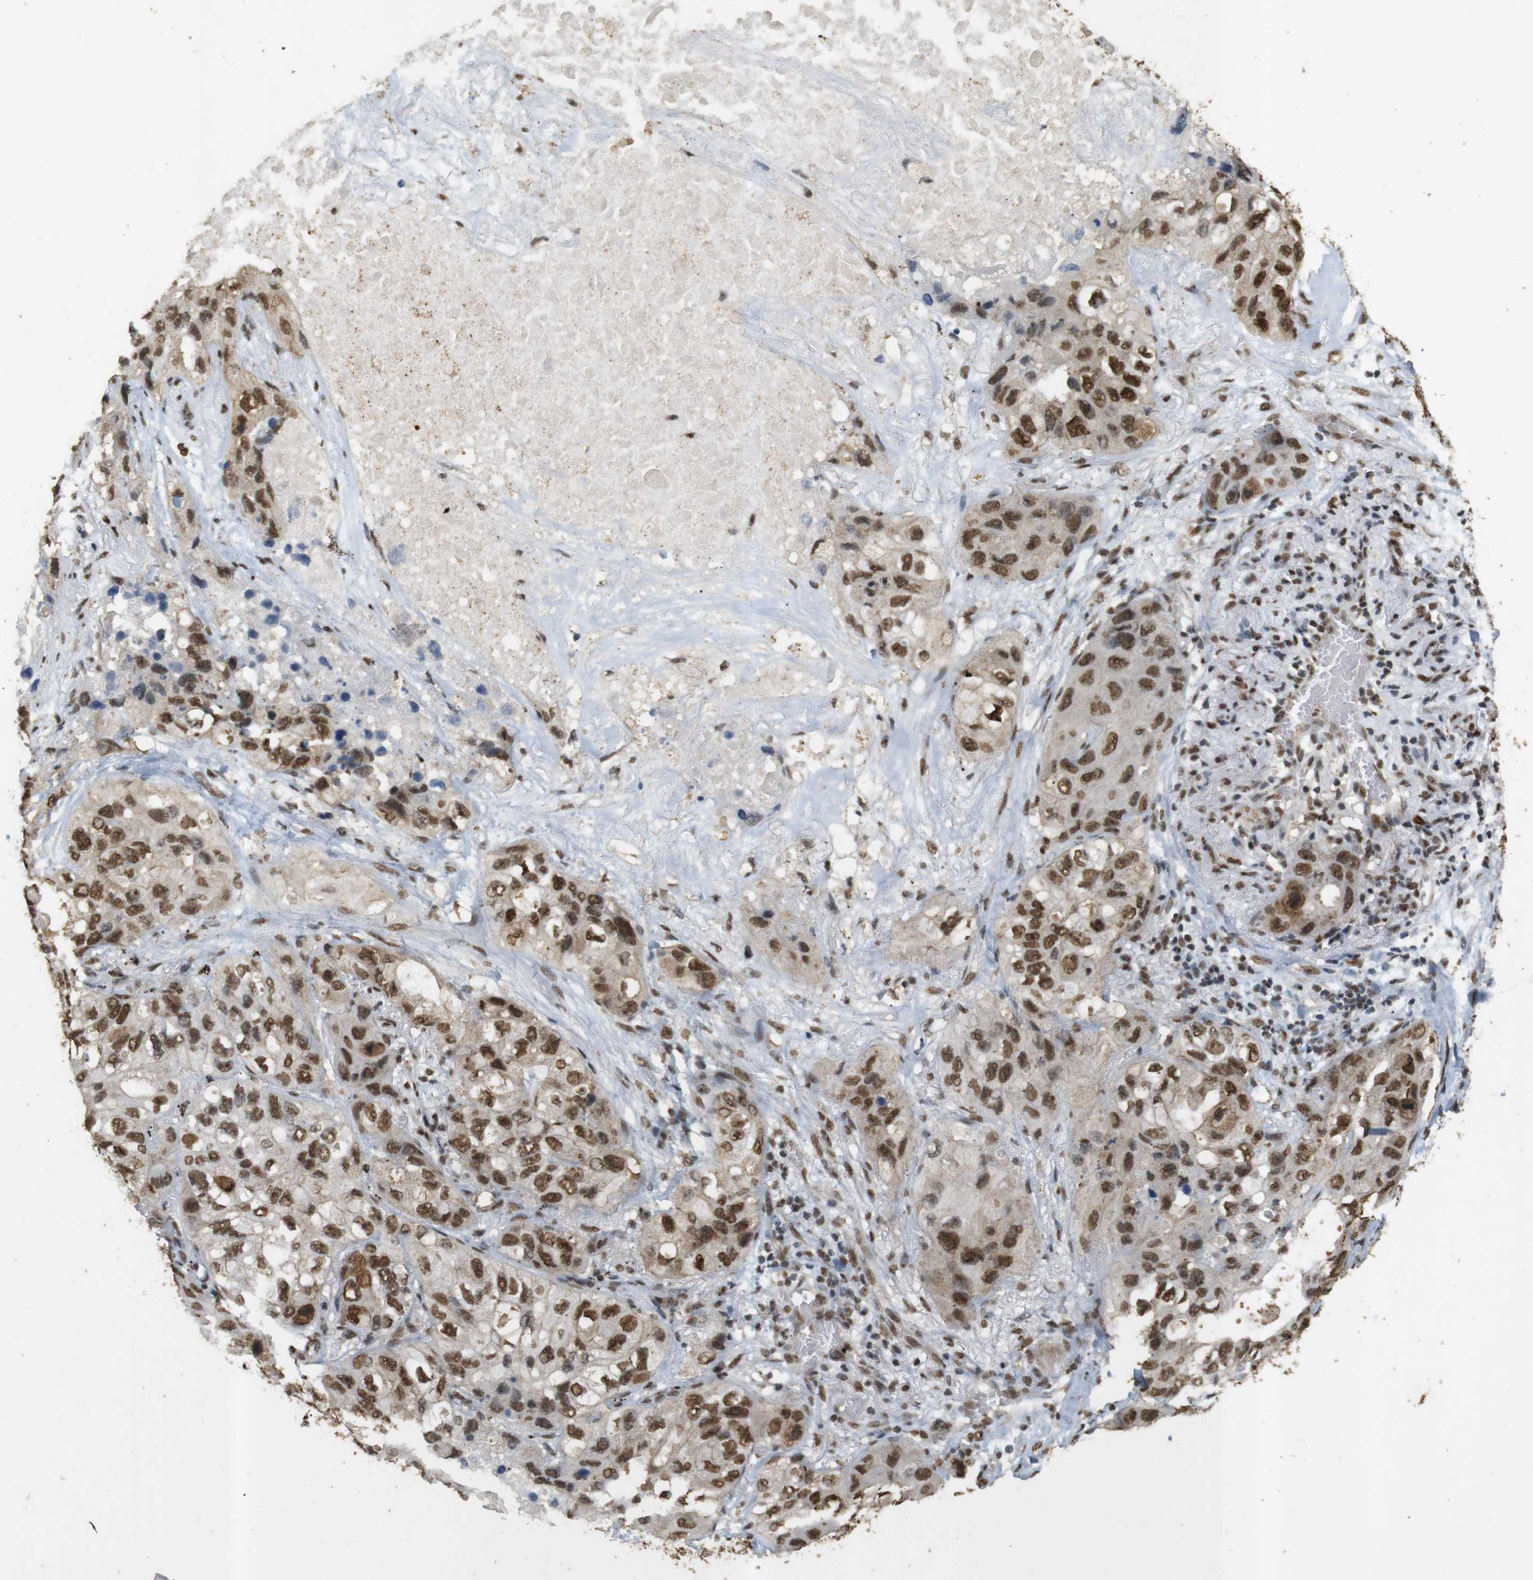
{"staining": {"intensity": "strong", "quantity": ">75%", "location": "cytoplasmic/membranous,nuclear"}, "tissue": "lung cancer", "cell_type": "Tumor cells", "image_type": "cancer", "snomed": [{"axis": "morphology", "description": "Squamous cell carcinoma, NOS"}, {"axis": "topography", "description": "Lung"}], "caption": "Tumor cells reveal strong cytoplasmic/membranous and nuclear staining in approximately >75% of cells in lung cancer (squamous cell carcinoma). Using DAB (brown) and hematoxylin (blue) stains, captured at high magnification using brightfield microscopy.", "gene": "GATA4", "patient": {"sex": "female", "age": 73}}